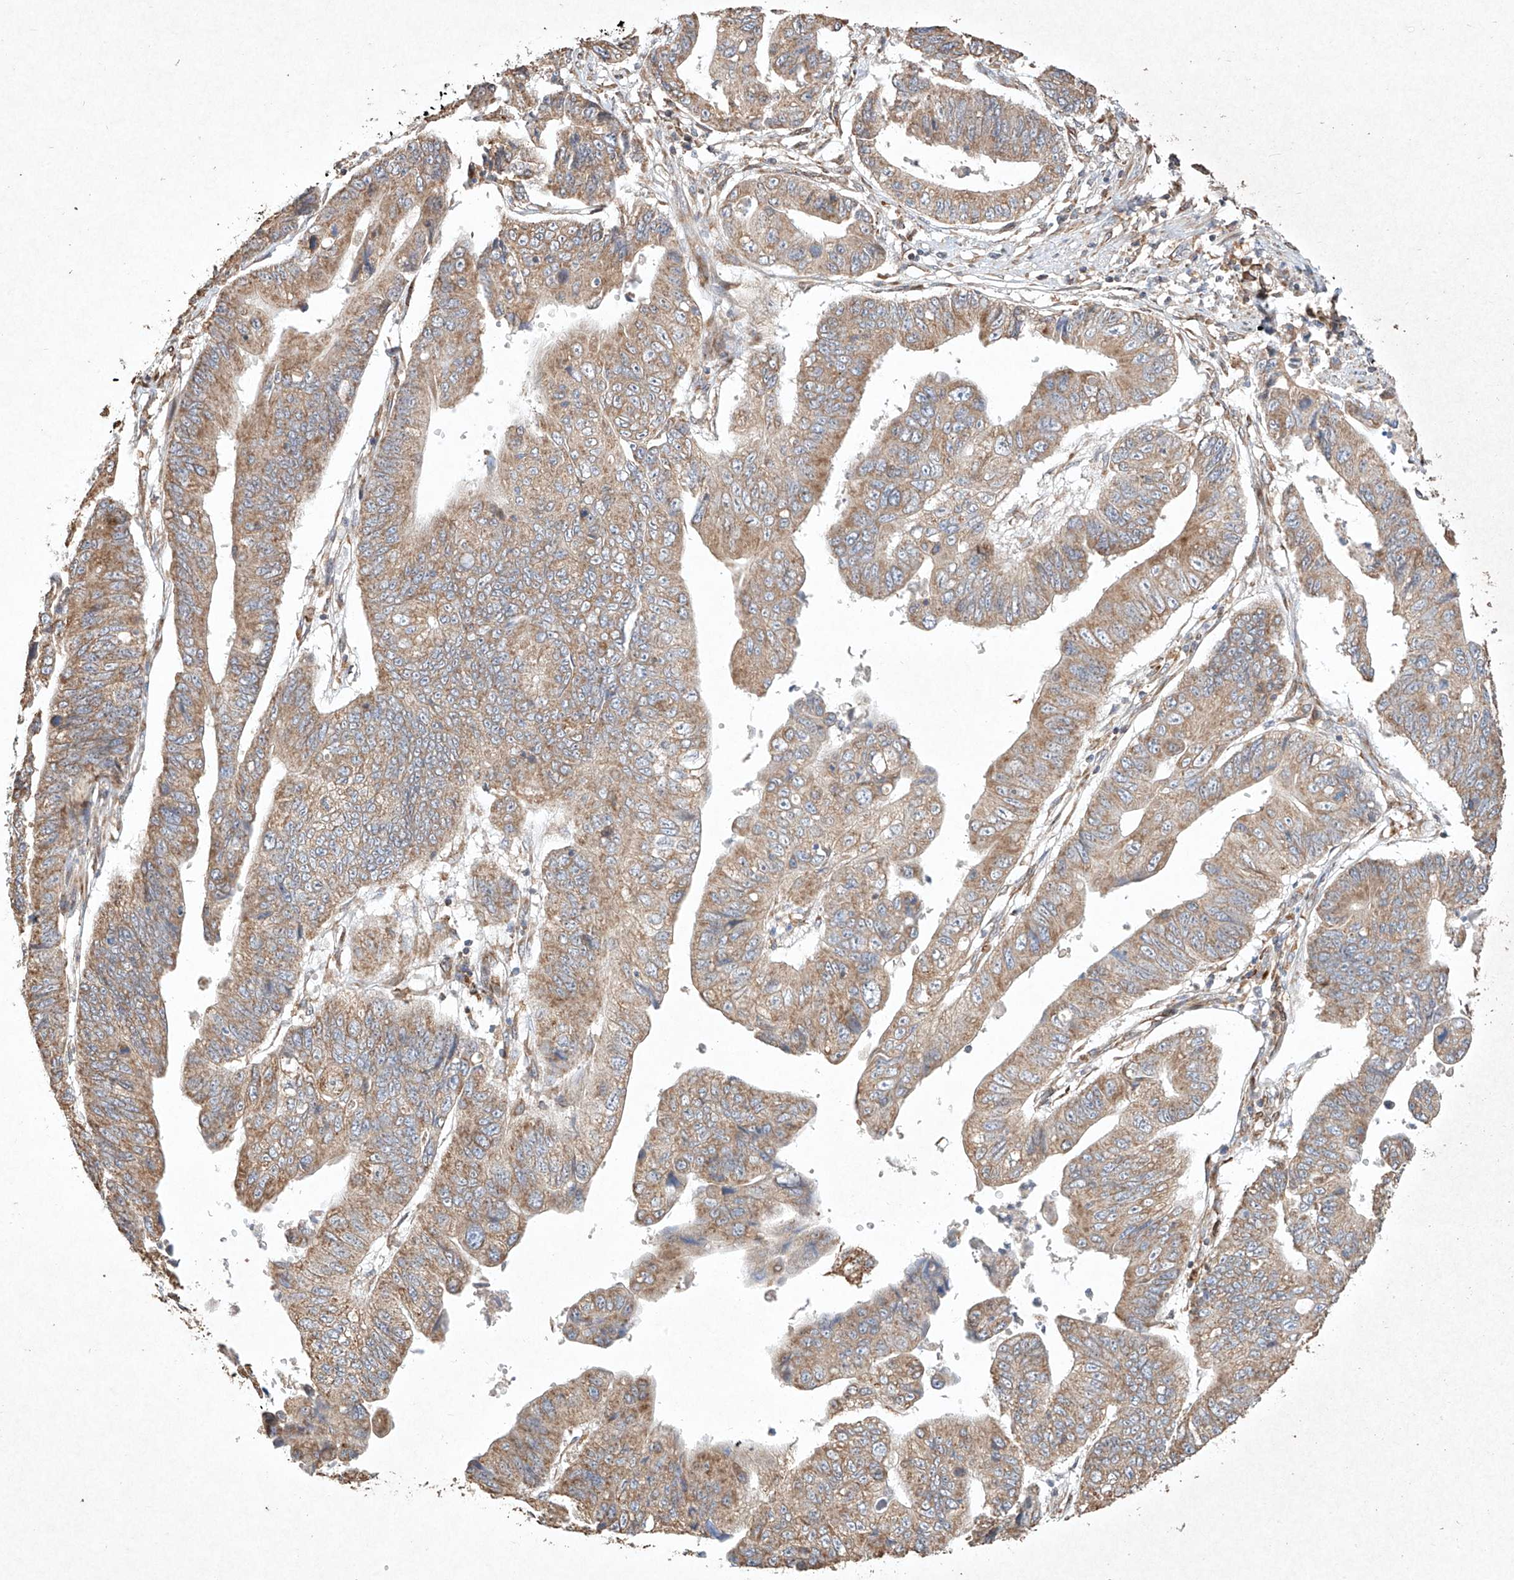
{"staining": {"intensity": "moderate", "quantity": ">75%", "location": "cytoplasmic/membranous"}, "tissue": "stomach cancer", "cell_type": "Tumor cells", "image_type": "cancer", "snomed": [{"axis": "morphology", "description": "Adenocarcinoma, NOS"}, {"axis": "topography", "description": "Stomach"}], "caption": "The image displays a brown stain indicating the presence of a protein in the cytoplasmic/membranous of tumor cells in adenocarcinoma (stomach).", "gene": "SEMA3B", "patient": {"sex": "male", "age": 59}}